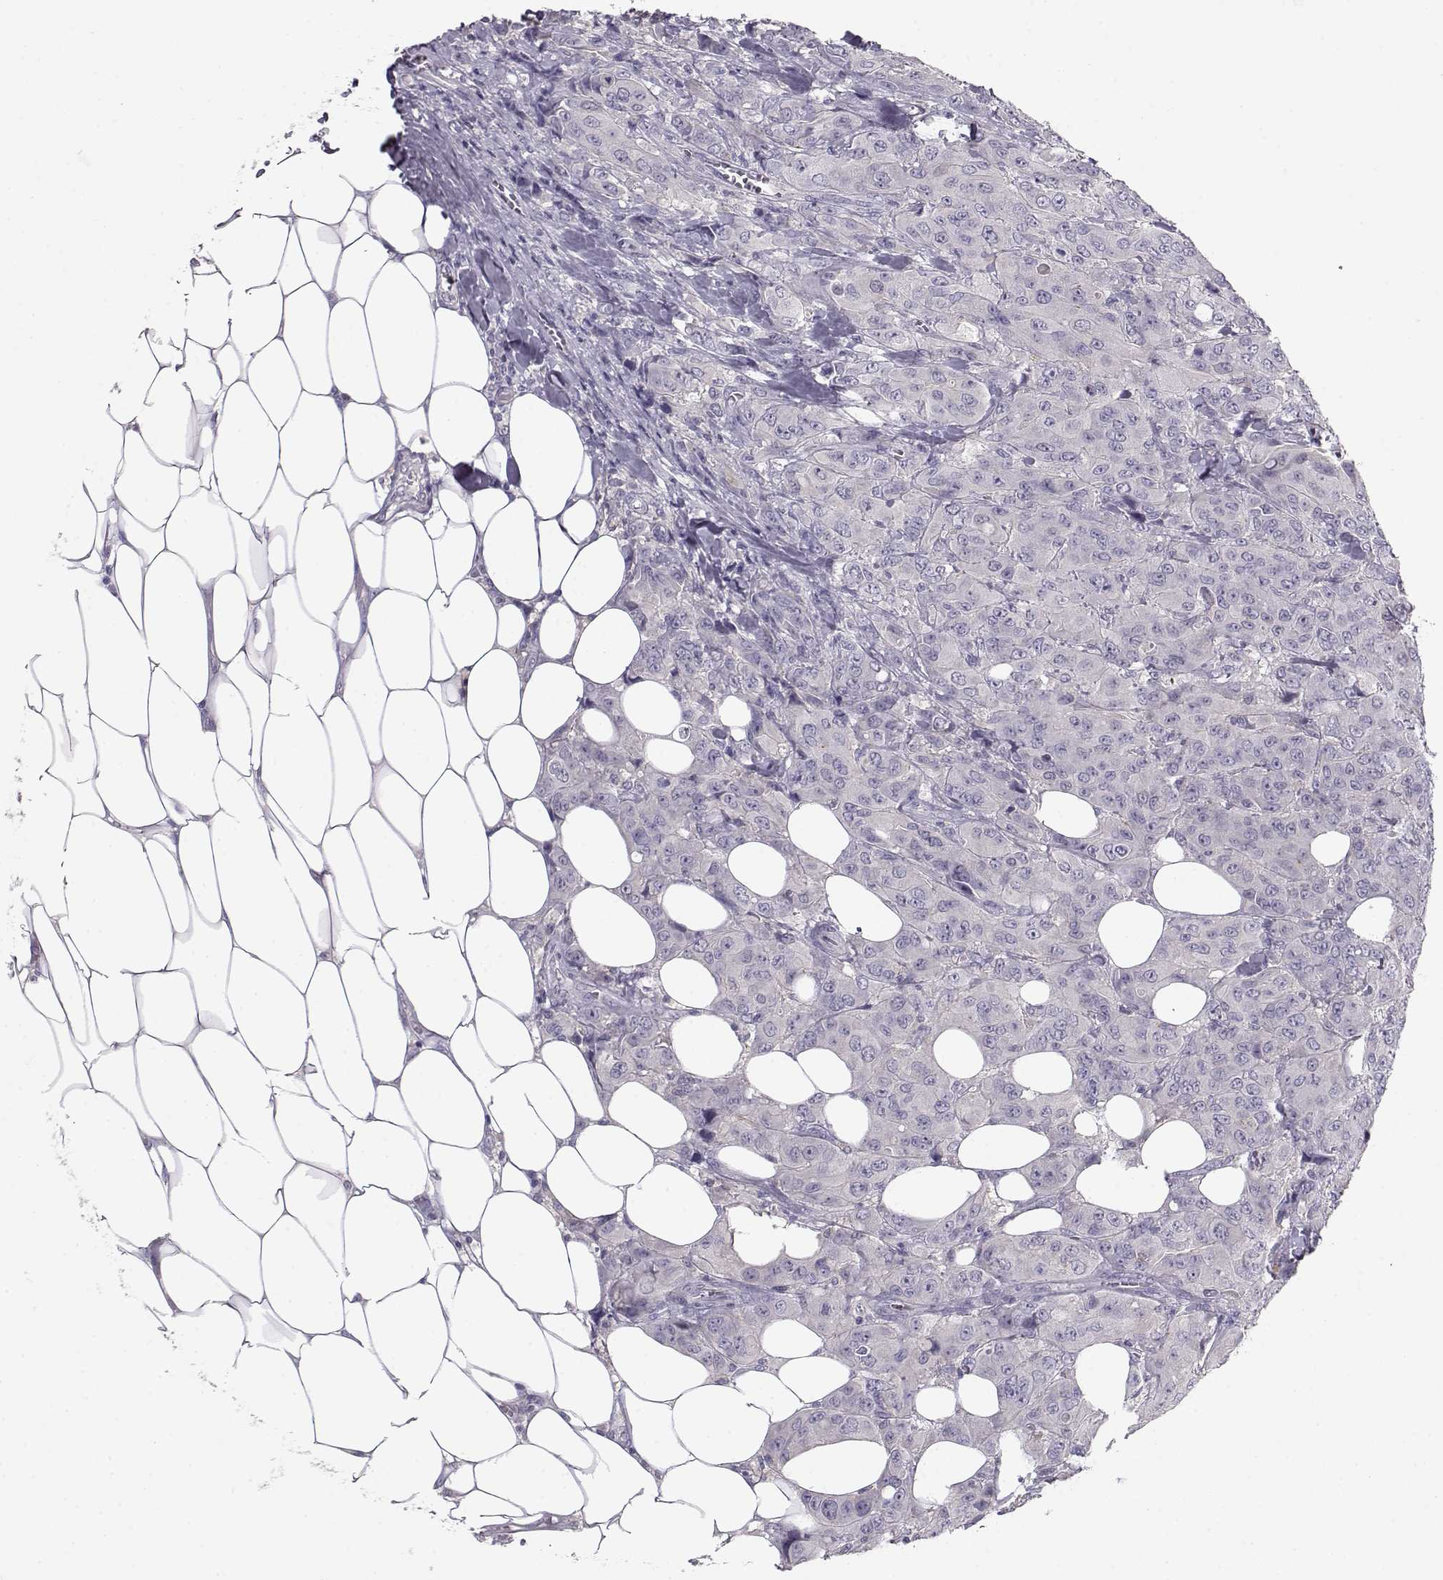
{"staining": {"intensity": "negative", "quantity": "none", "location": "none"}, "tissue": "breast cancer", "cell_type": "Tumor cells", "image_type": "cancer", "snomed": [{"axis": "morphology", "description": "Duct carcinoma"}, {"axis": "topography", "description": "Breast"}], "caption": "There is no significant expression in tumor cells of breast infiltrating ductal carcinoma.", "gene": "GRK1", "patient": {"sex": "female", "age": 43}}